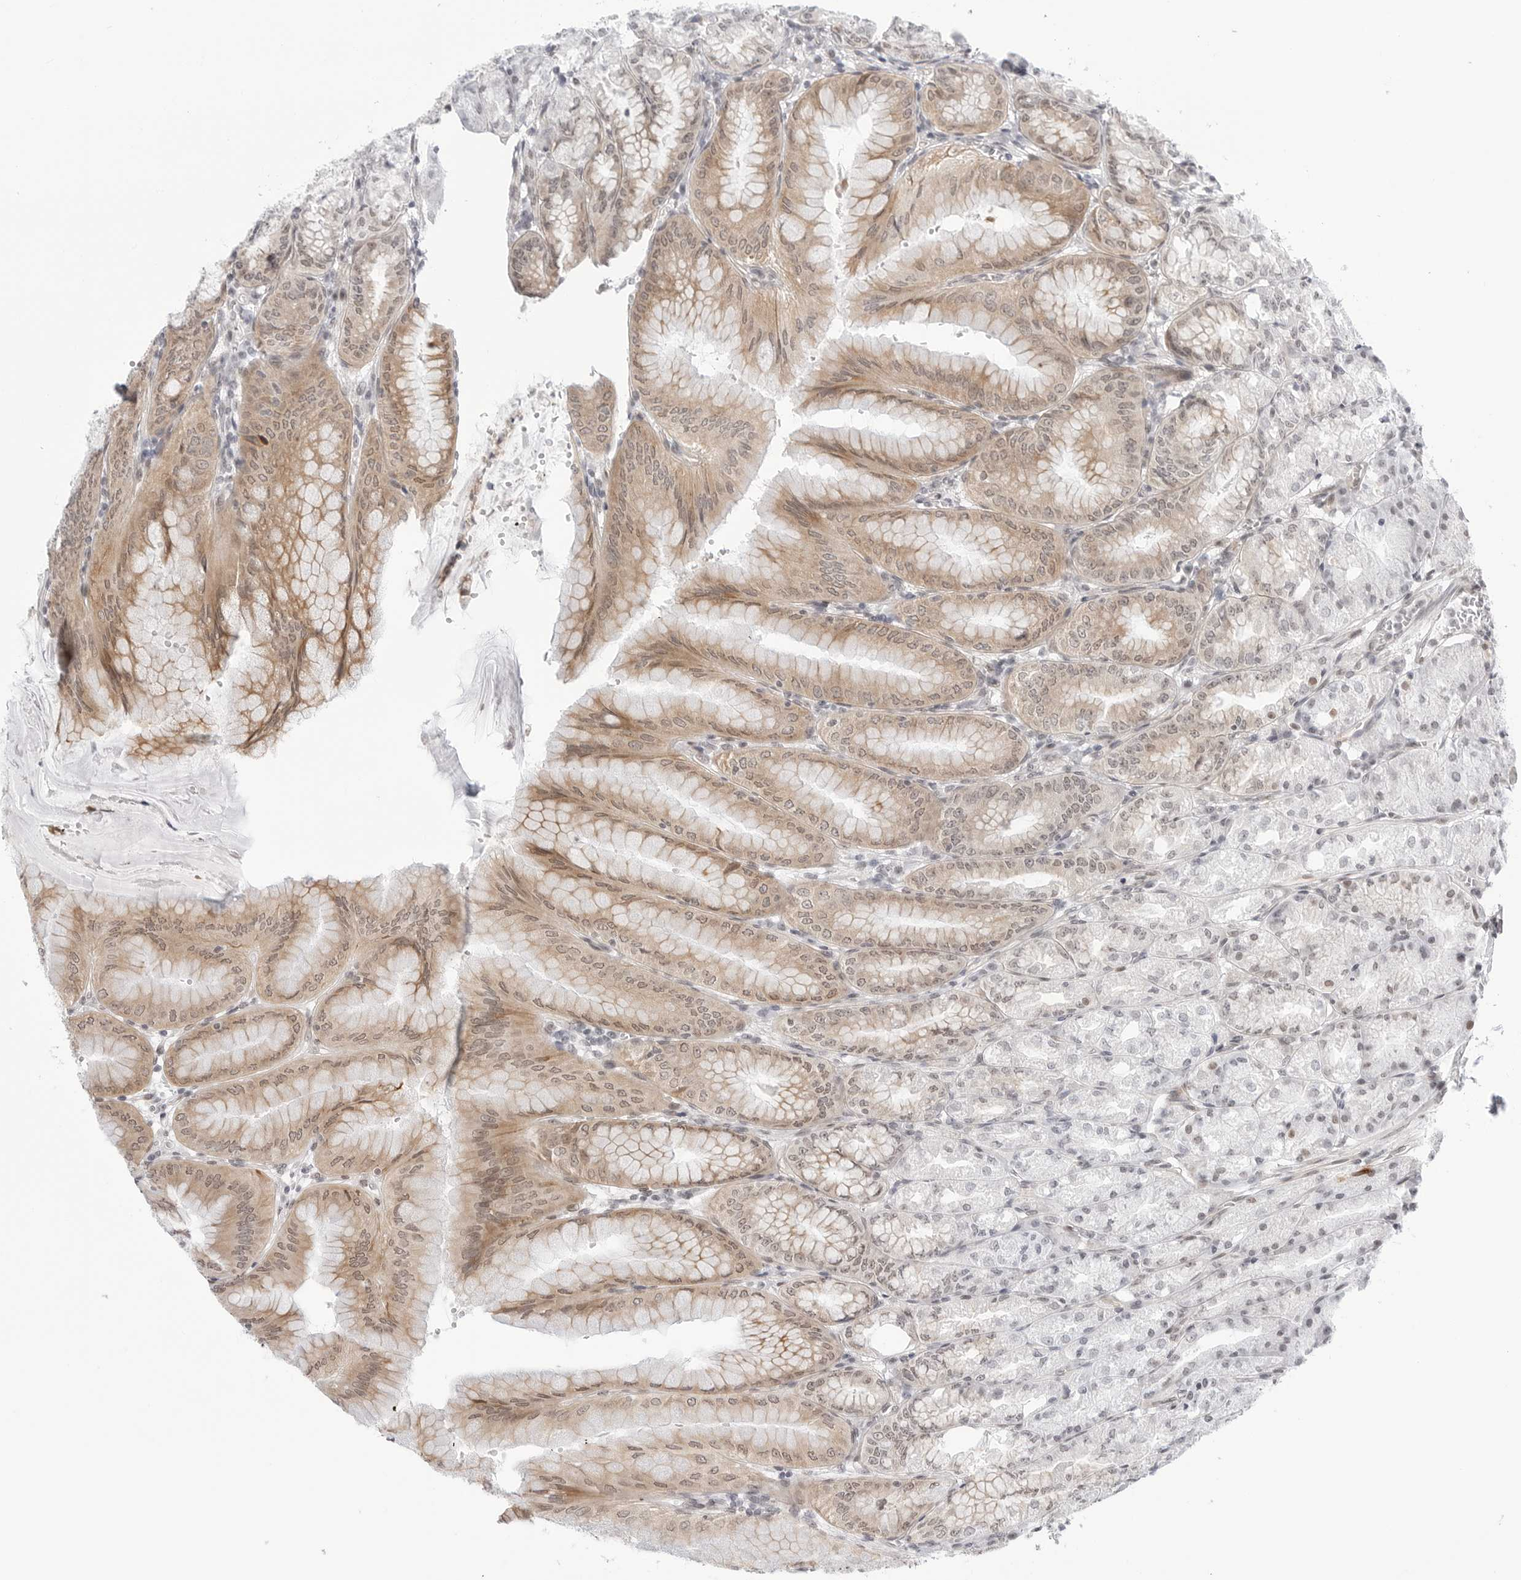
{"staining": {"intensity": "moderate", "quantity": "25%-75%", "location": "cytoplasmic/membranous,nuclear"}, "tissue": "stomach", "cell_type": "Glandular cells", "image_type": "normal", "snomed": [{"axis": "morphology", "description": "Normal tissue, NOS"}, {"axis": "topography", "description": "Stomach, lower"}], "caption": "Immunohistochemistry (IHC) of unremarkable stomach displays medium levels of moderate cytoplasmic/membranous,nuclear expression in approximately 25%-75% of glandular cells. Nuclei are stained in blue.", "gene": "C1orf162", "patient": {"sex": "male", "age": 71}}